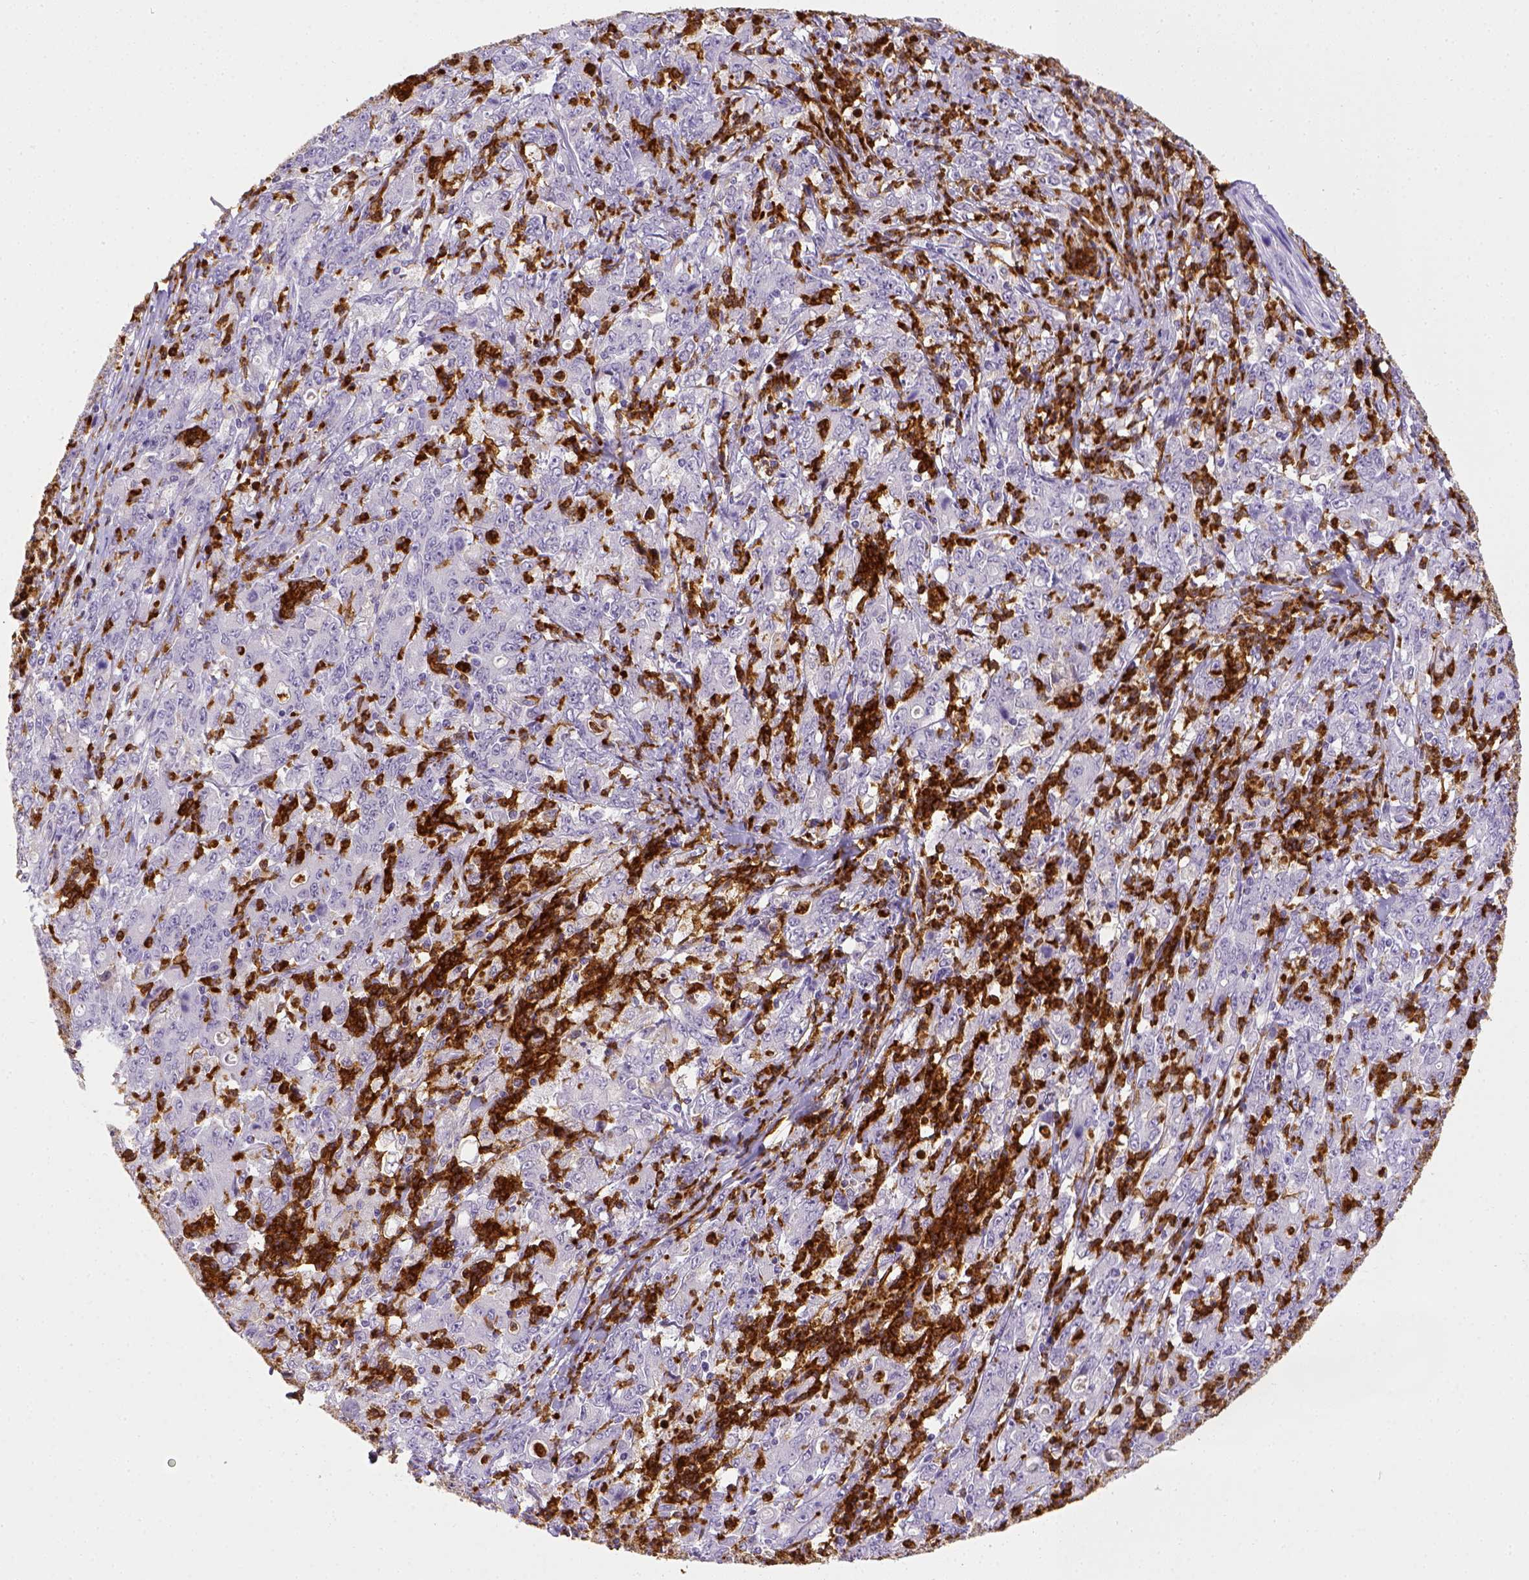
{"staining": {"intensity": "negative", "quantity": "none", "location": "none"}, "tissue": "stomach cancer", "cell_type": "Tumor cells", "image_type": "cancer", "snomed": [{"axis": "morphology", "description": "Adenocarcinoma, NOS"}, {"axis": "topography", "description": "Stomach, lower"}], "caption": "Tumor cells show no significant staining in stomach cancer.", "gene": "ITGAM", "patient": {"sex": "female", "age": 71}}